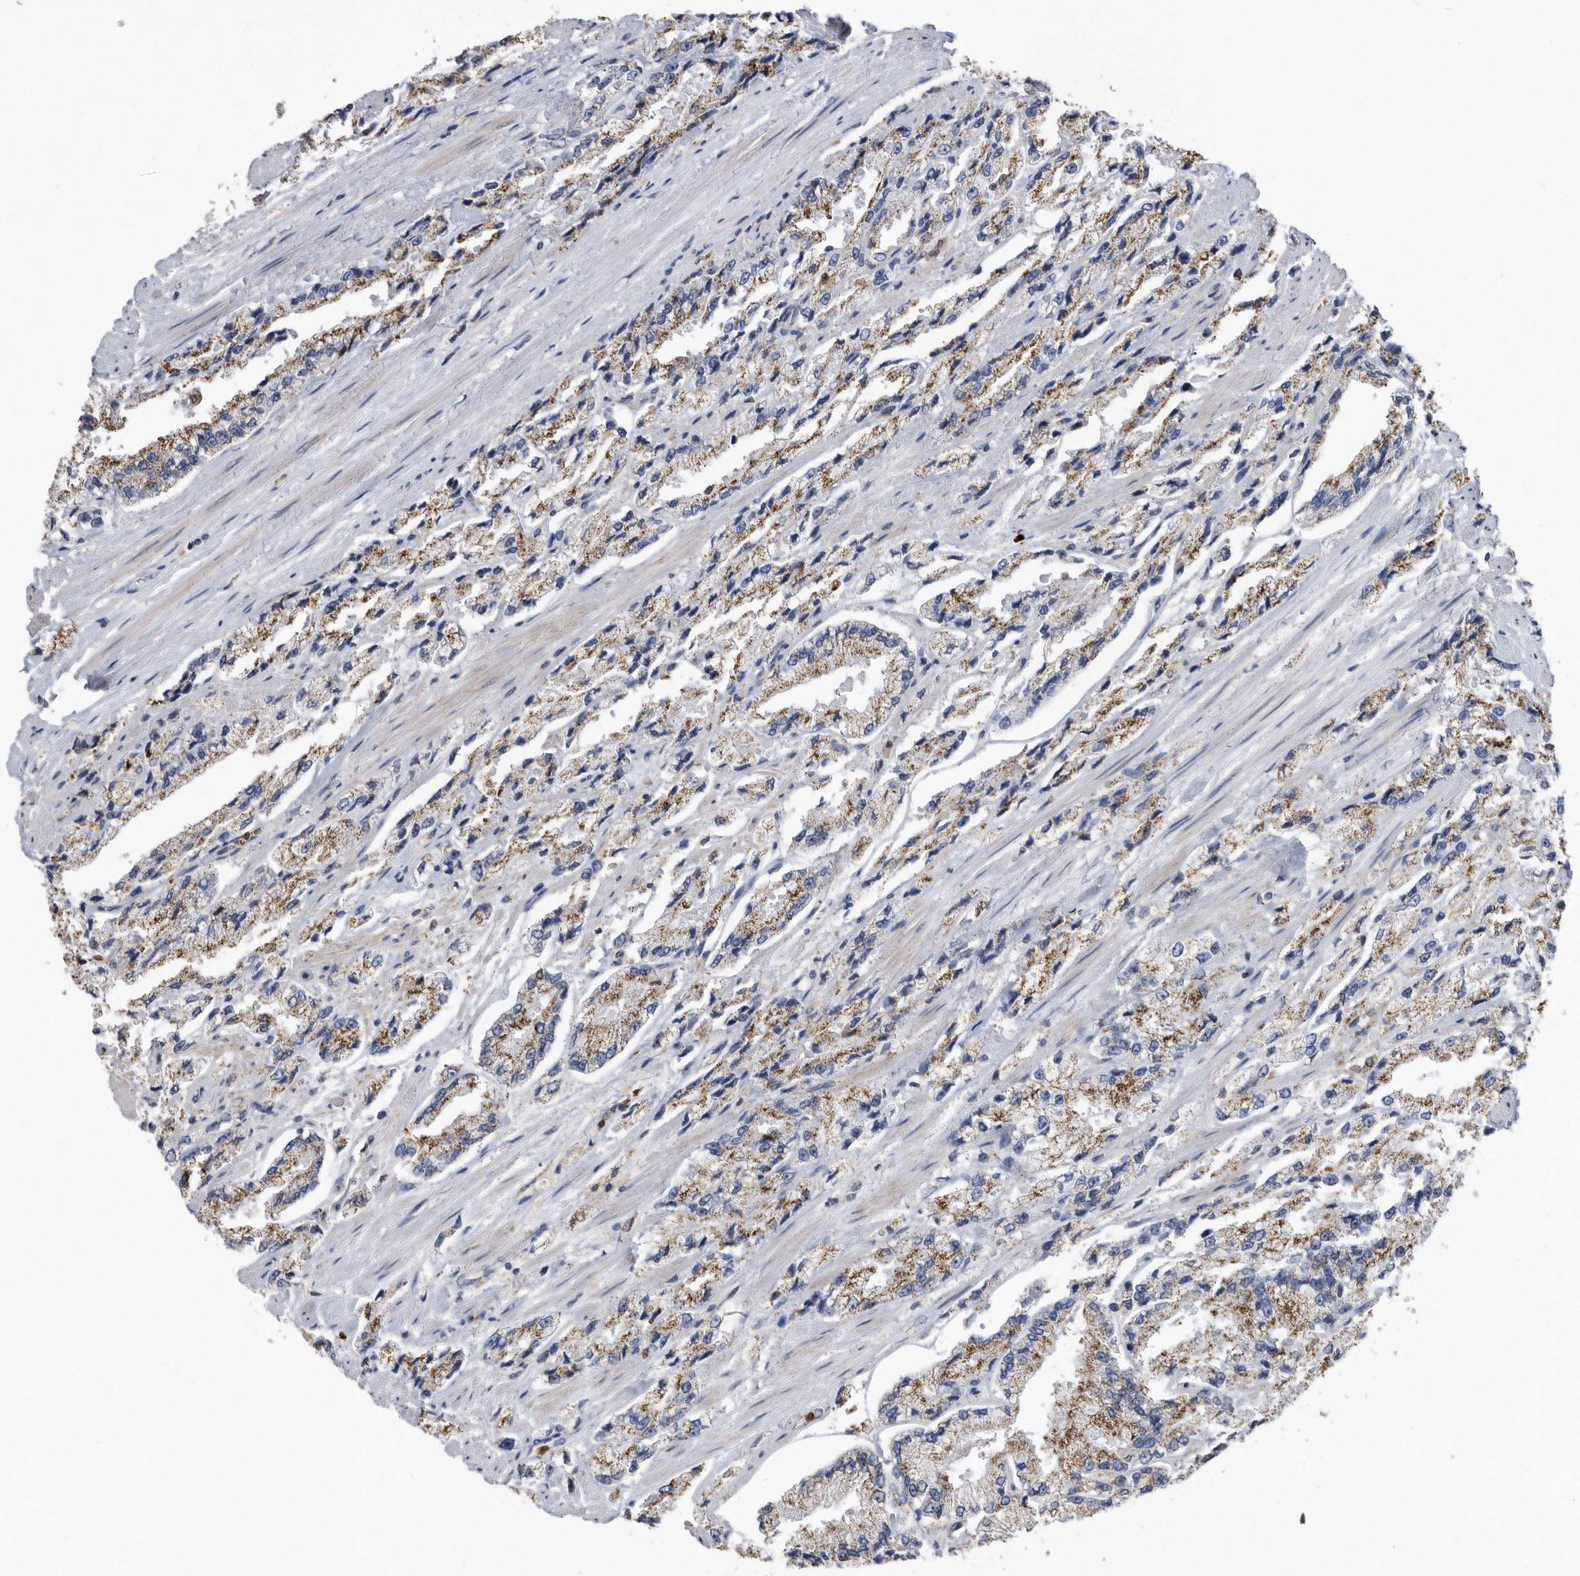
{"staining": {"intensity": "moderate", "quantity": ">75%", "location": "cytoplasmic/membranous"}, "tissue": "prostate cancer", "cell_type": "Tumor cells", "image_type": "cancer", "snomed": [{"axis": "morphology", "description": "Adenocarcinoma, High grade"}, {"axis": "topography", "description": "Prostate"}], "caption": "IHC of human high-grade adenocarcinoma (prostate) demonstrates medium levels of moderate cytoplasmic/membranous positivity in approximately >75% of tumor cells.", "gene": "CRISPLD2", "patient": {"sex": "male", "age": 58}}